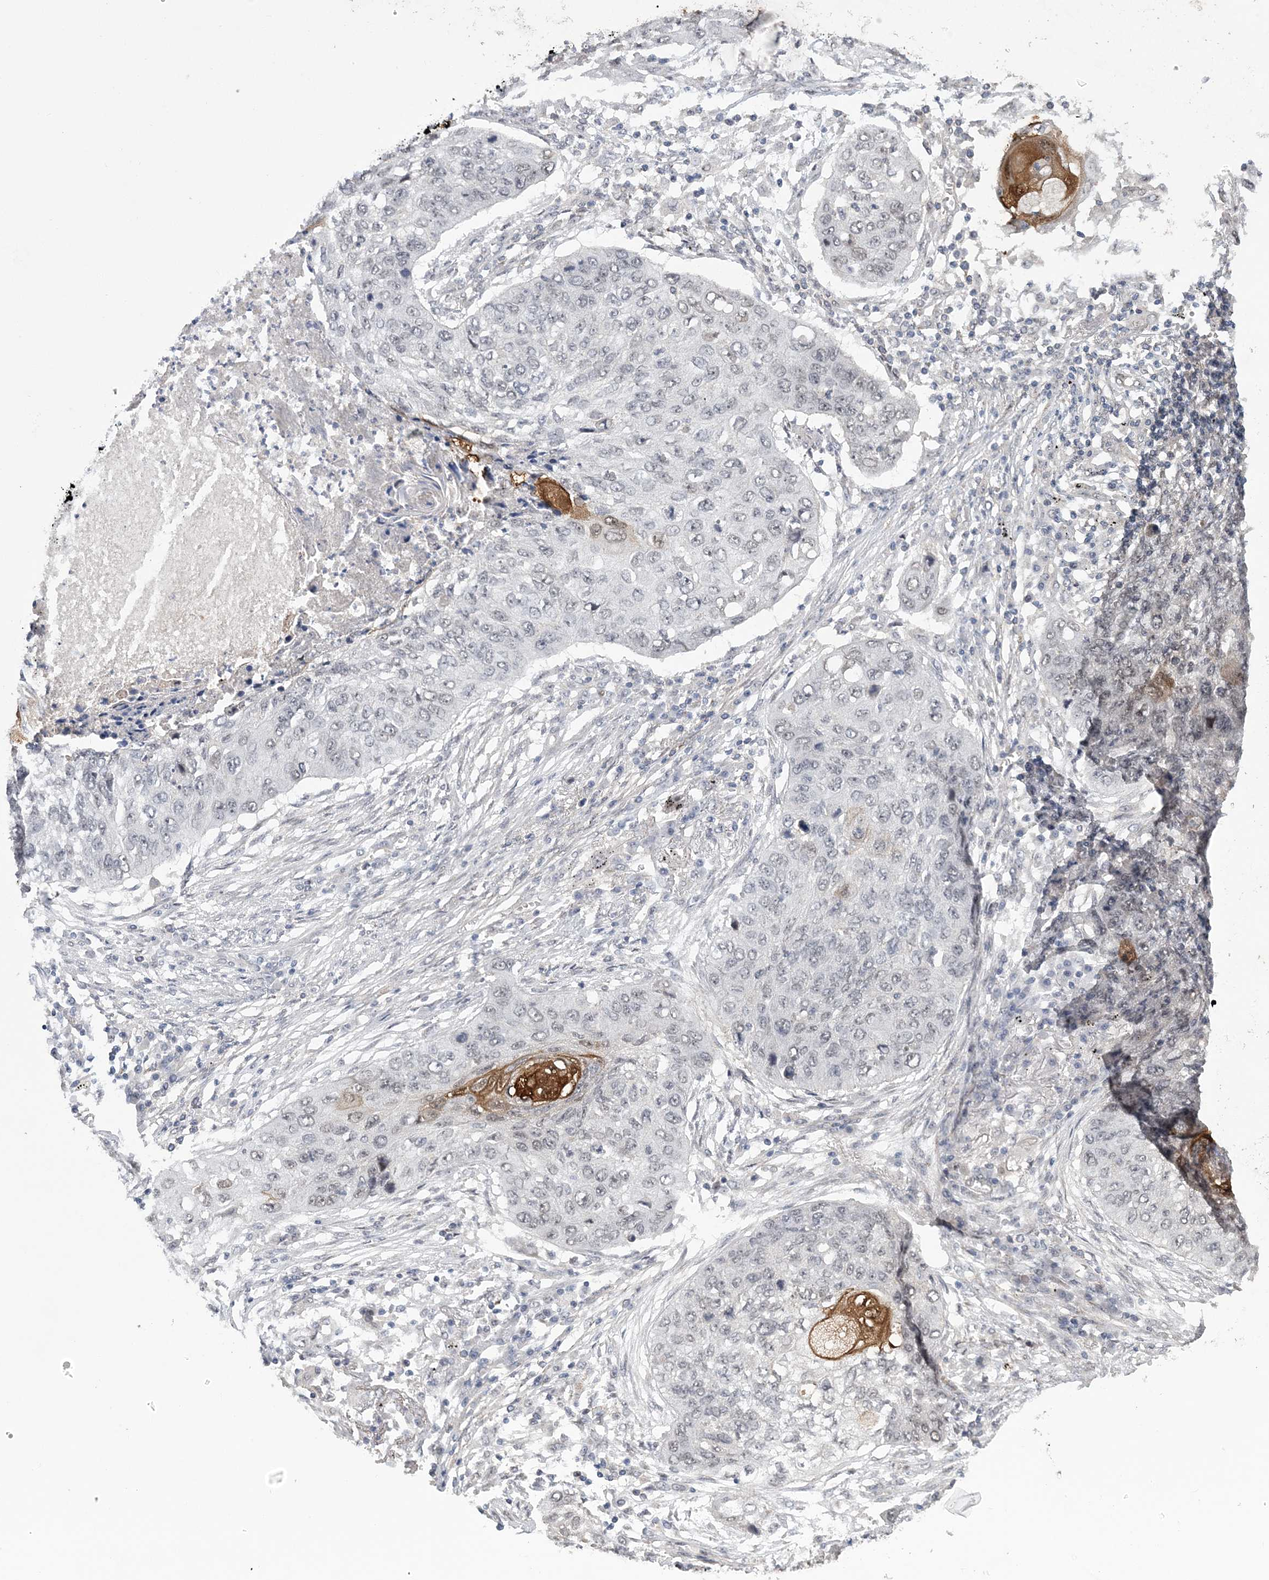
{"staining": {"intensity": "moderate", "quantity": "<25%", "location": "cytoplasmic/membranous,nuclear"}, "tissue": "lung cancer", "cell_type": "Tumor cells", "image_type": "cancer", "snomed": [{"axis": "morphology", "description": "Squamous cell carcinoma, NOS"}, {"axis": "topography", "description": "Lung"}], "caption": "The micrograph displays staining of lung cancer (squamous cell carcinoma), revealing moderate cytoplasmic/membranous and nuclear protein expression (brown color) within tumor cells. The staining was performed using DAB (3,3'-diaminobenzidine), with brown indicating positive protein expression. Nuclei are stained blue with hematoxylin.", "gene": "HOMEZ", "patient": {"sex": "female", "age": 63}}